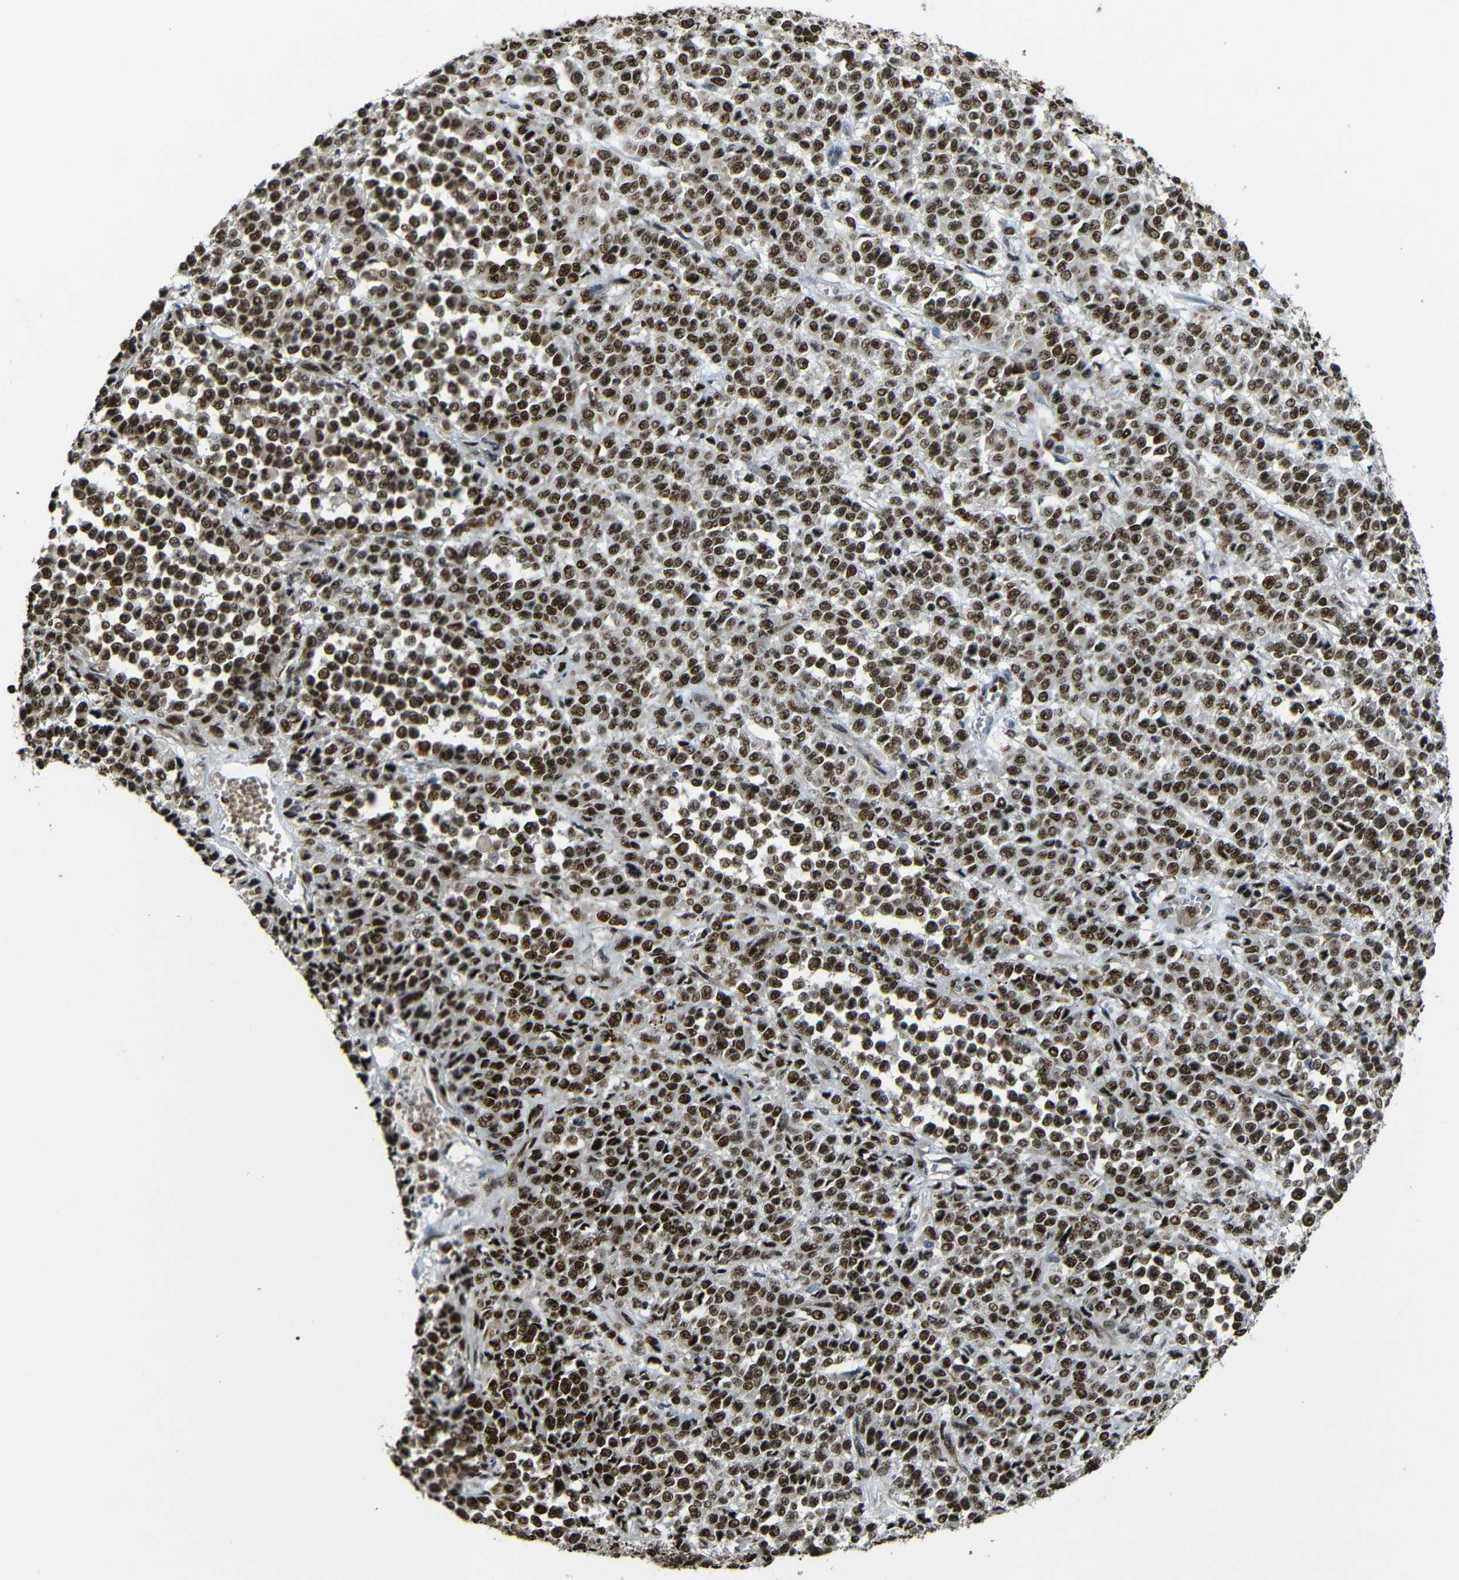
{"staining": {"intensity": "strong", "quantity": ">75%", "location": "nuclear"}, "tissue": "melanoma", "cell_type": "Tumor cells", "image_type": "cancer", "snomed": [{"axis": "morphology", "description": "Malignant melanoma, Metastatic site"}, {"axis": "topography", "description": "Pancreas"}], "caption": "Immunohistochemistry (DAB) staining of malignant melanoma (metastatic site) exhibits strong nuclear protein staining in approximately >75% of tumor cells. (brown staining indicates protein expression, while blue staining denotes nuclei).", "gene": "TCF7L2", "patient": {"sex": "female", "age": 30}}